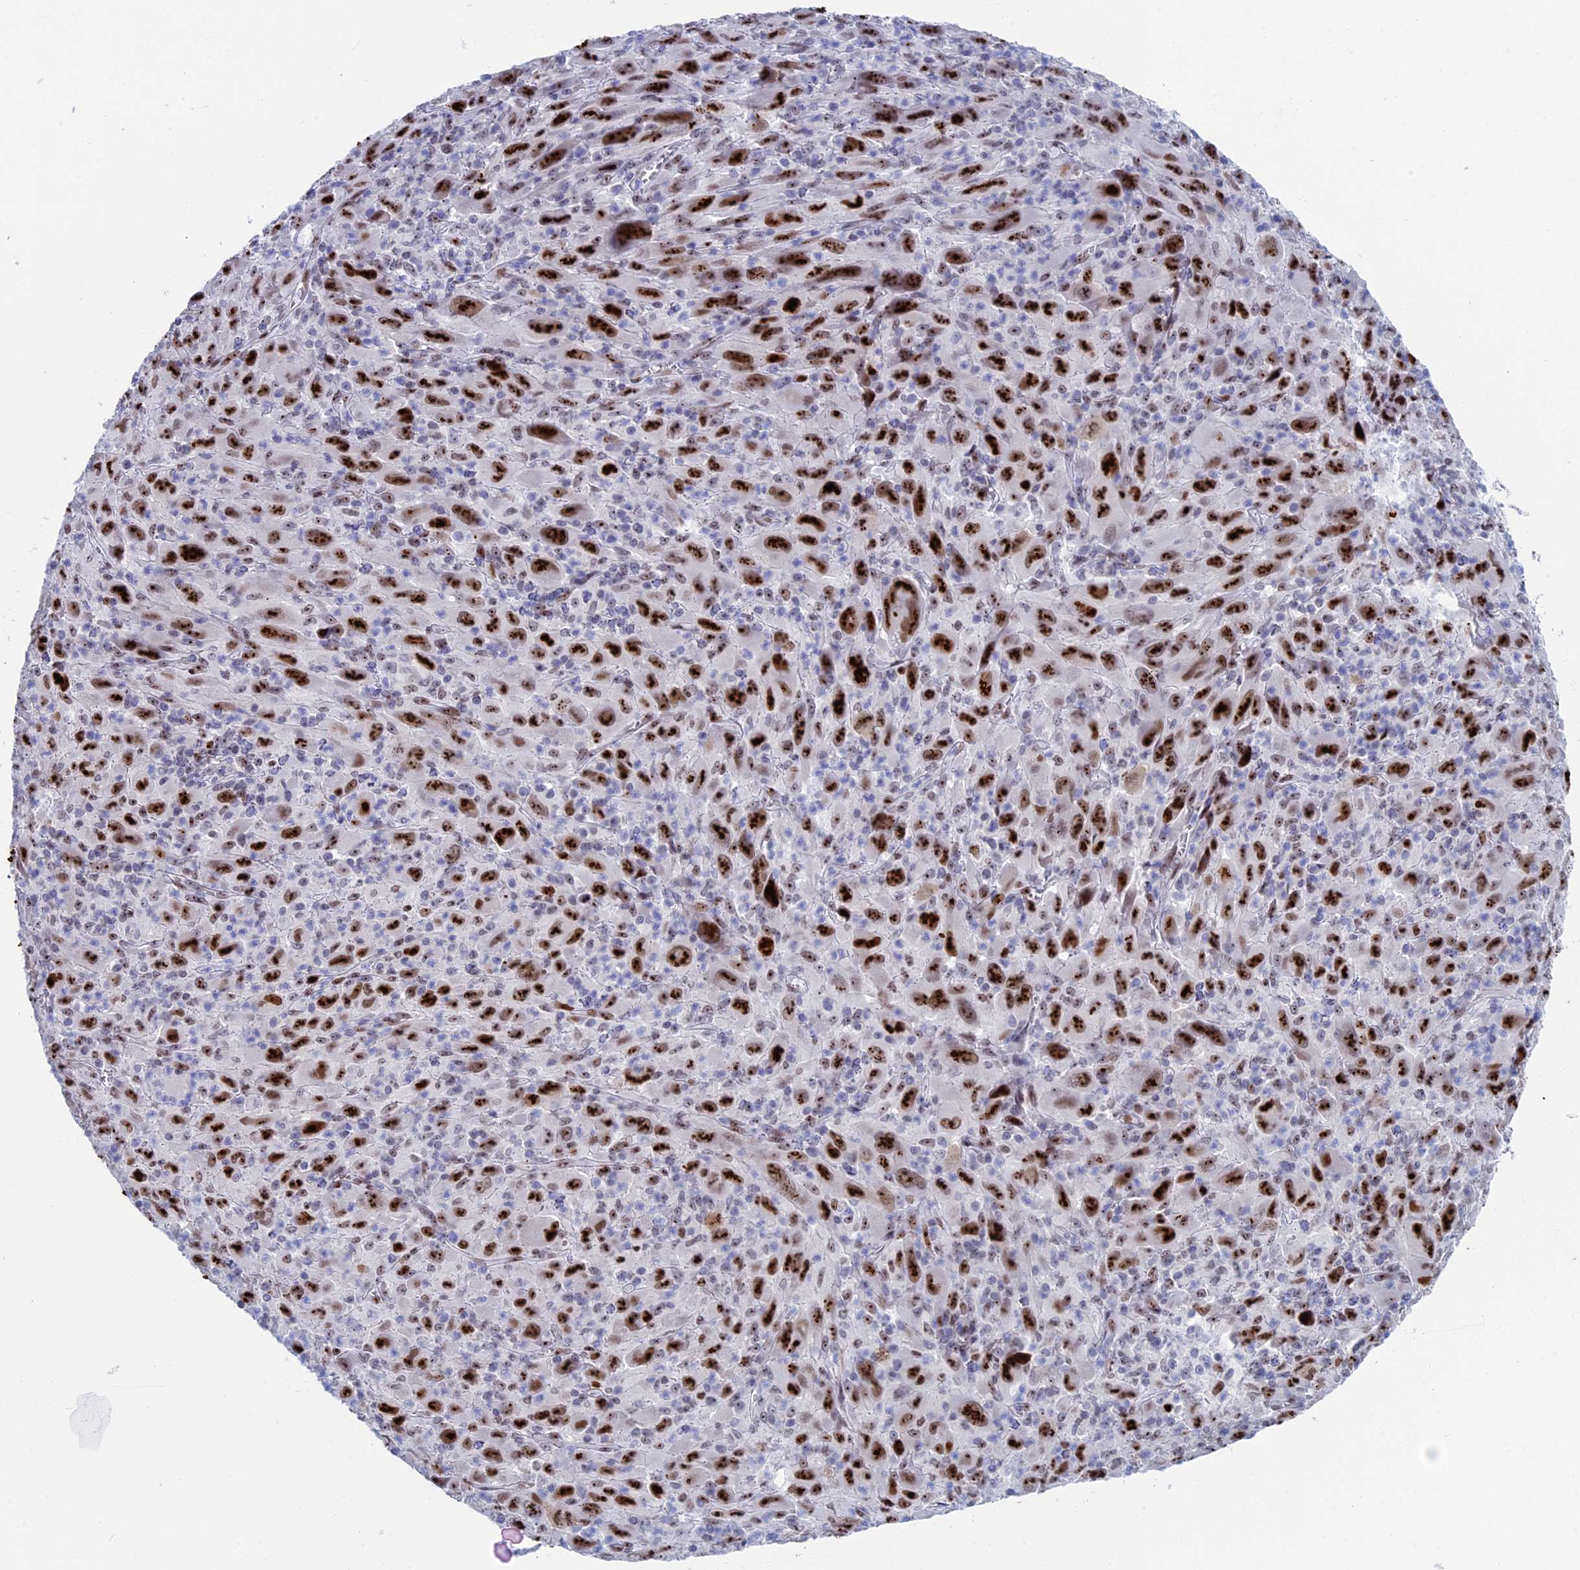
{"staining": {"intensity": "strong", "quantity": ">75%", "location": "nuclear"}, "tissue": "melanoma", "cell_type": "Tumor cells", "image_type": "cancer", "snomed": [{"axis": "morphology", "description": "Malignant melanoma, Metastatic site"}, {"axis": "topography", "description": "Skin"}], "caption": "Malignant melanoma (metastatic site) was stained to show a protein in brown. There is high levels of strong nuclear positivity in approximately >75% of tumor cells. Nuclei are stained in blue.", "gene": "CCDC86", "patient": {"sex": "female", "age": 56}}